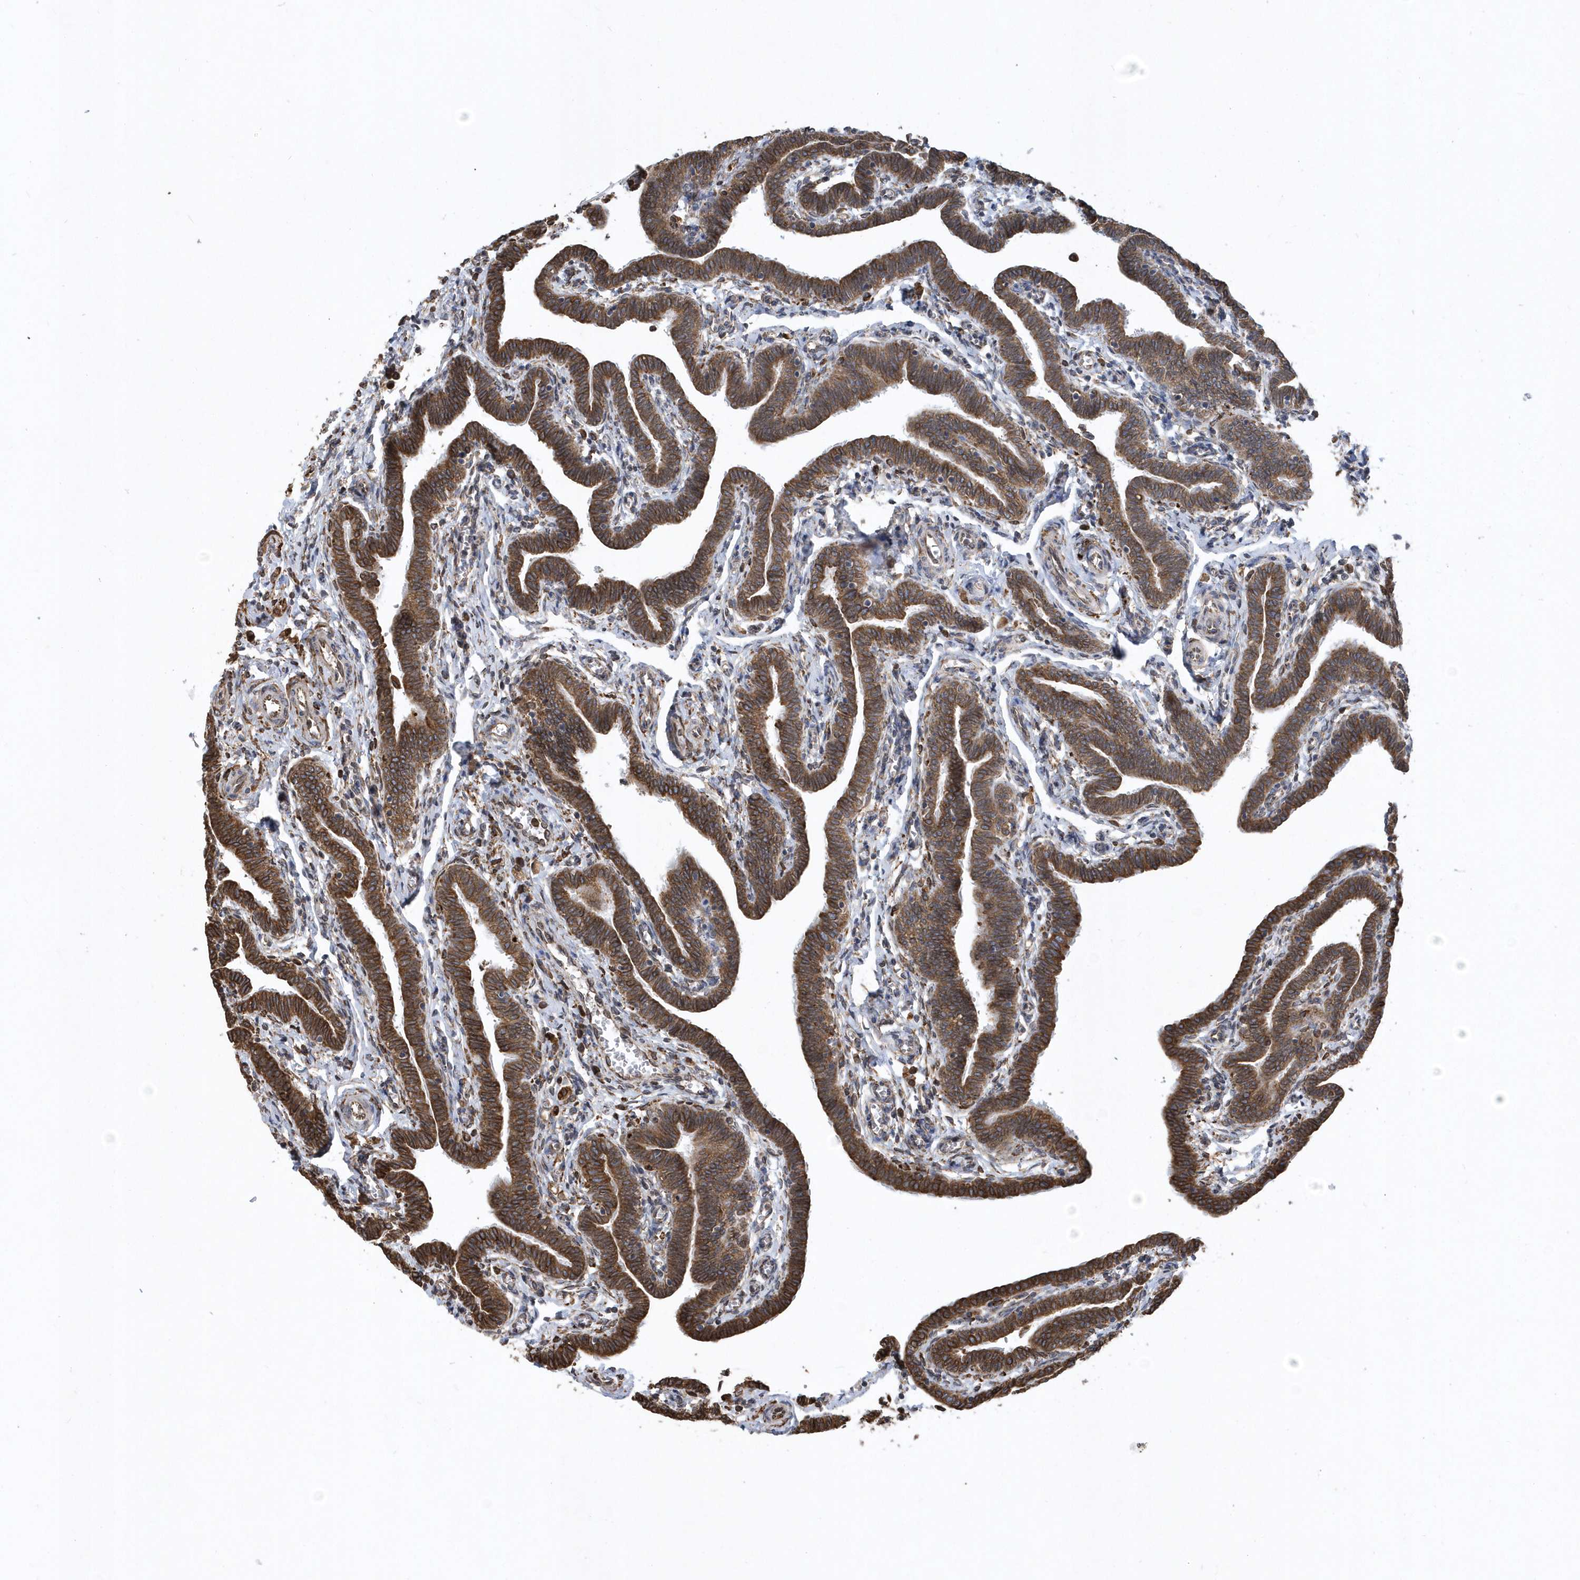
{"staining": {"intensity": "strong", "quantity": ">75%", "location": "cytoplasmic/membranous"}, "tissue": "fallopian tube", "cell_type": "Glandular cells", "image_type": "normal", "snomed": [{"axis": "morphology", "description": "Normal tissue, NOS"}, {"axis": "topography", "description": "Fallopian tube"}], "caption": "Fallopian tube stained with a brown dye exhibits strong cytoplasmic/membranous positive expression in approximately >75% of glandular cells.", "gene": "VAMP7", "patient": {"sex": "female", "age": 36}}